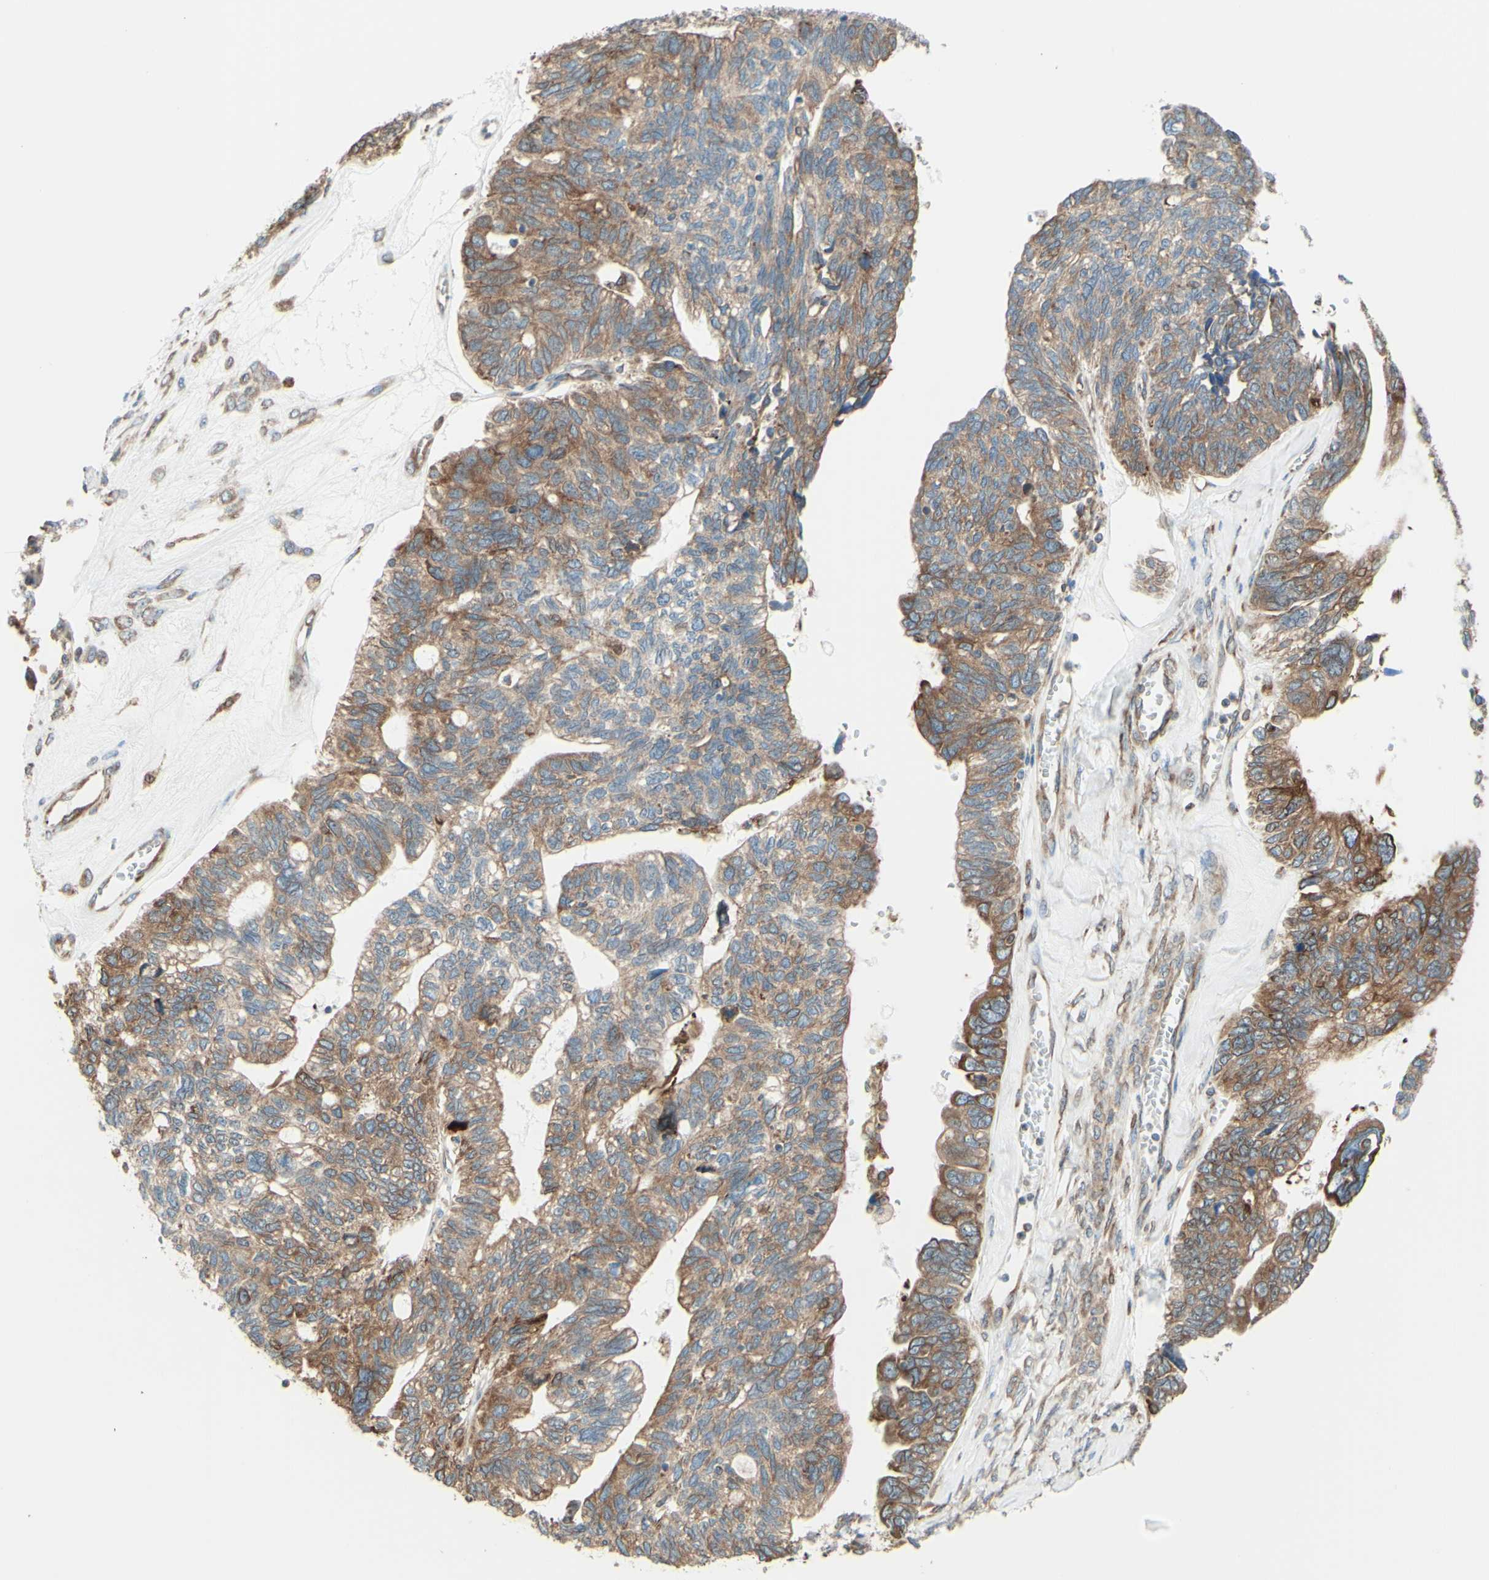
{"staining": {"intensity": "moderate", "quantity": ">75%", "location": "cytoplasmic/membranous"}, "tissue": "ovarian cancer", "cell_type": "Tumor cells", "image_type": "cancer", "snomed": [{"axis": "morphology", "description": "Cystadenocarcinoma, serous, NOS"}, {"axis": "topography", "description": "Ovary"}], "caption": "Protein staining by immunohistochemistry (IHC) reveals moderate cytoplasmic/membranous staining in approximately >75% of tumor cells in ovarian serous cystadenocarcinoma.", "gene": "DNAJB11", "patient": {"sex": "female", "age": 79}}